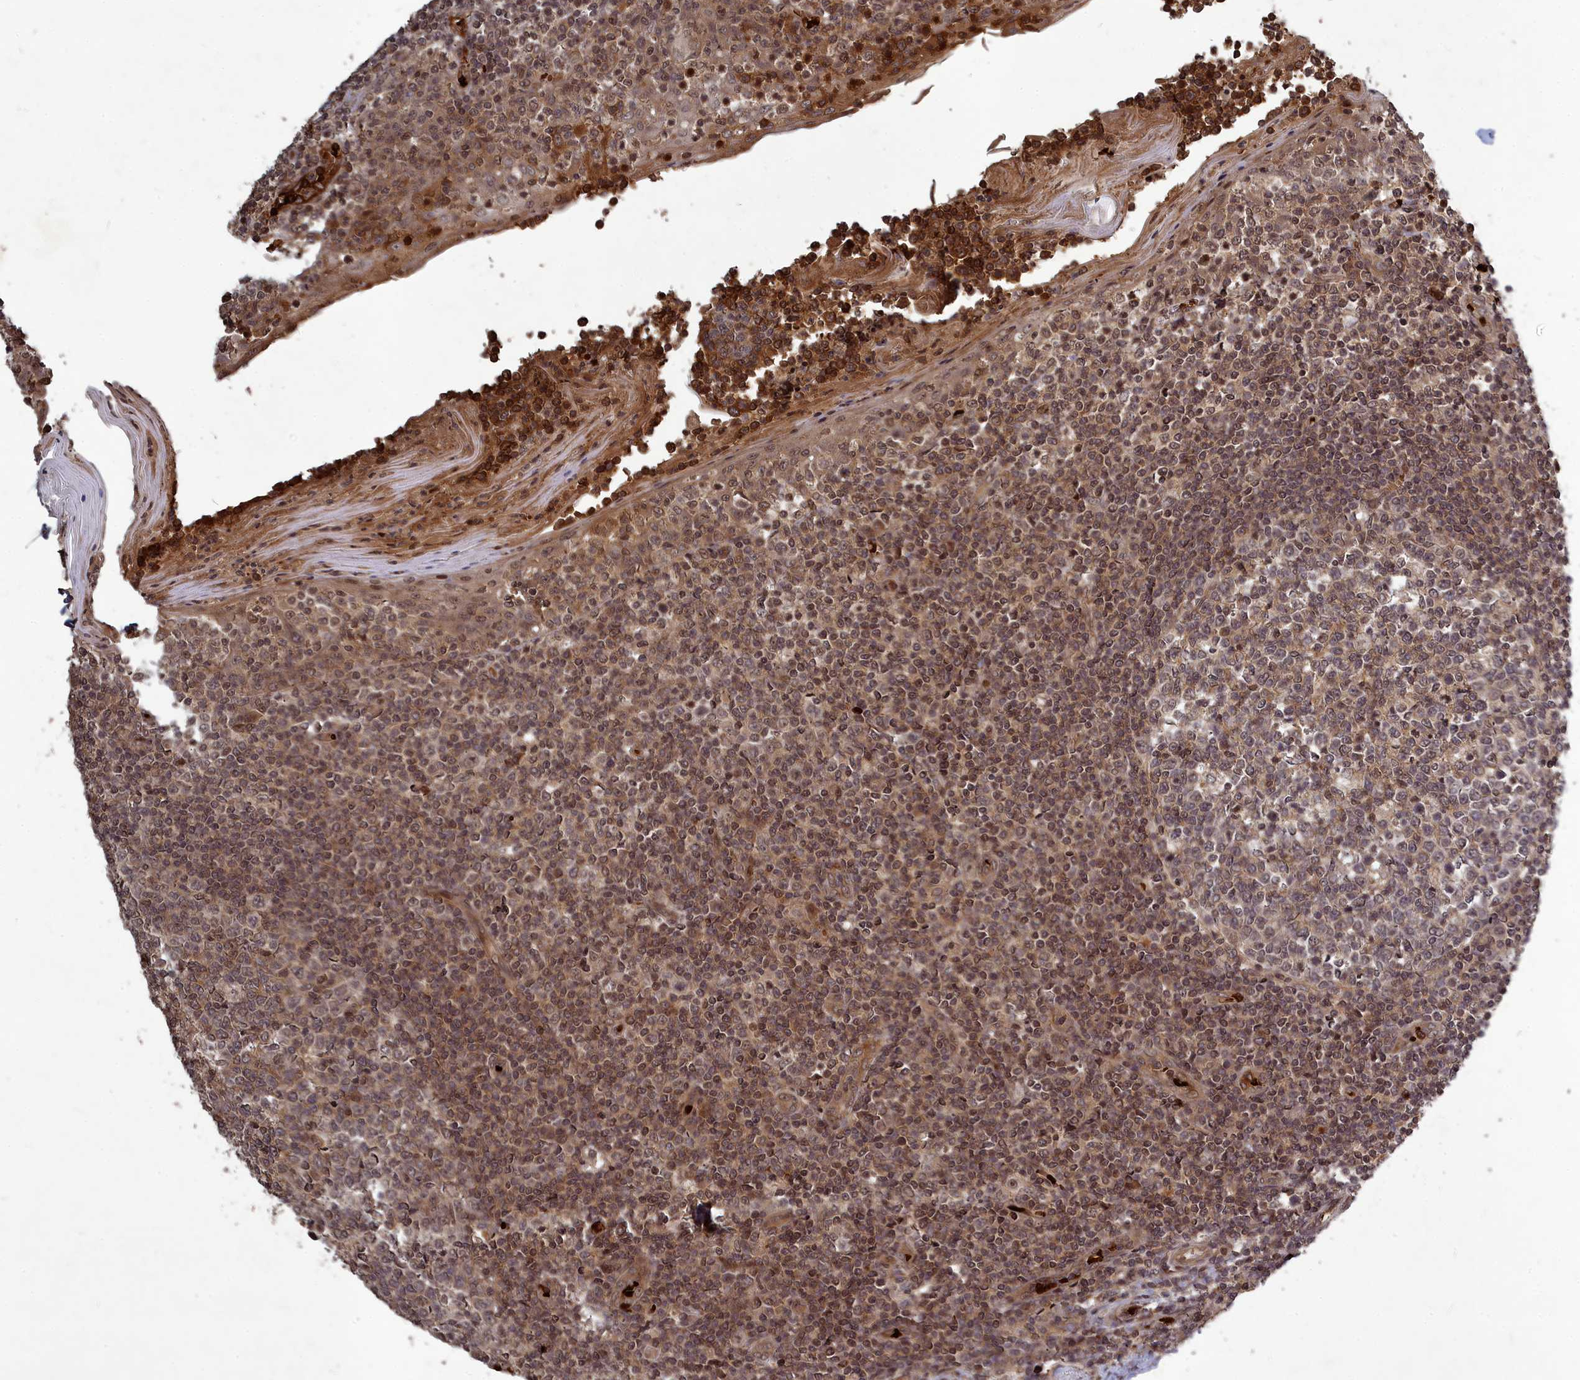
{"staining": {"intensity": "weak", "quantity": "25%-75%", "location": "cytoplasmic/membranous,nuclear"}, "tissue": "tonsil", "cell_type": "Germinal center cells", "image_type": "normal", "snomed": [{"axis": "morphology", "description": "Normal tissue, NOS"}, {"axis": "topography", "description": "Tonsil"}], "caption": "Brown immunohistochemical staining in normal tonsil reveals weak cytoplasmic/membranous,nuclear expression in approximately 25%-75% of germinal center cells. (Stains: DAB (3,3'-diaminobenzidine) in brown, nuclei in blue, Microscopy: brightfield microscopy at high magnification).", "gene": "SRMS", "patient": {"sex": "female", "age": 19}}